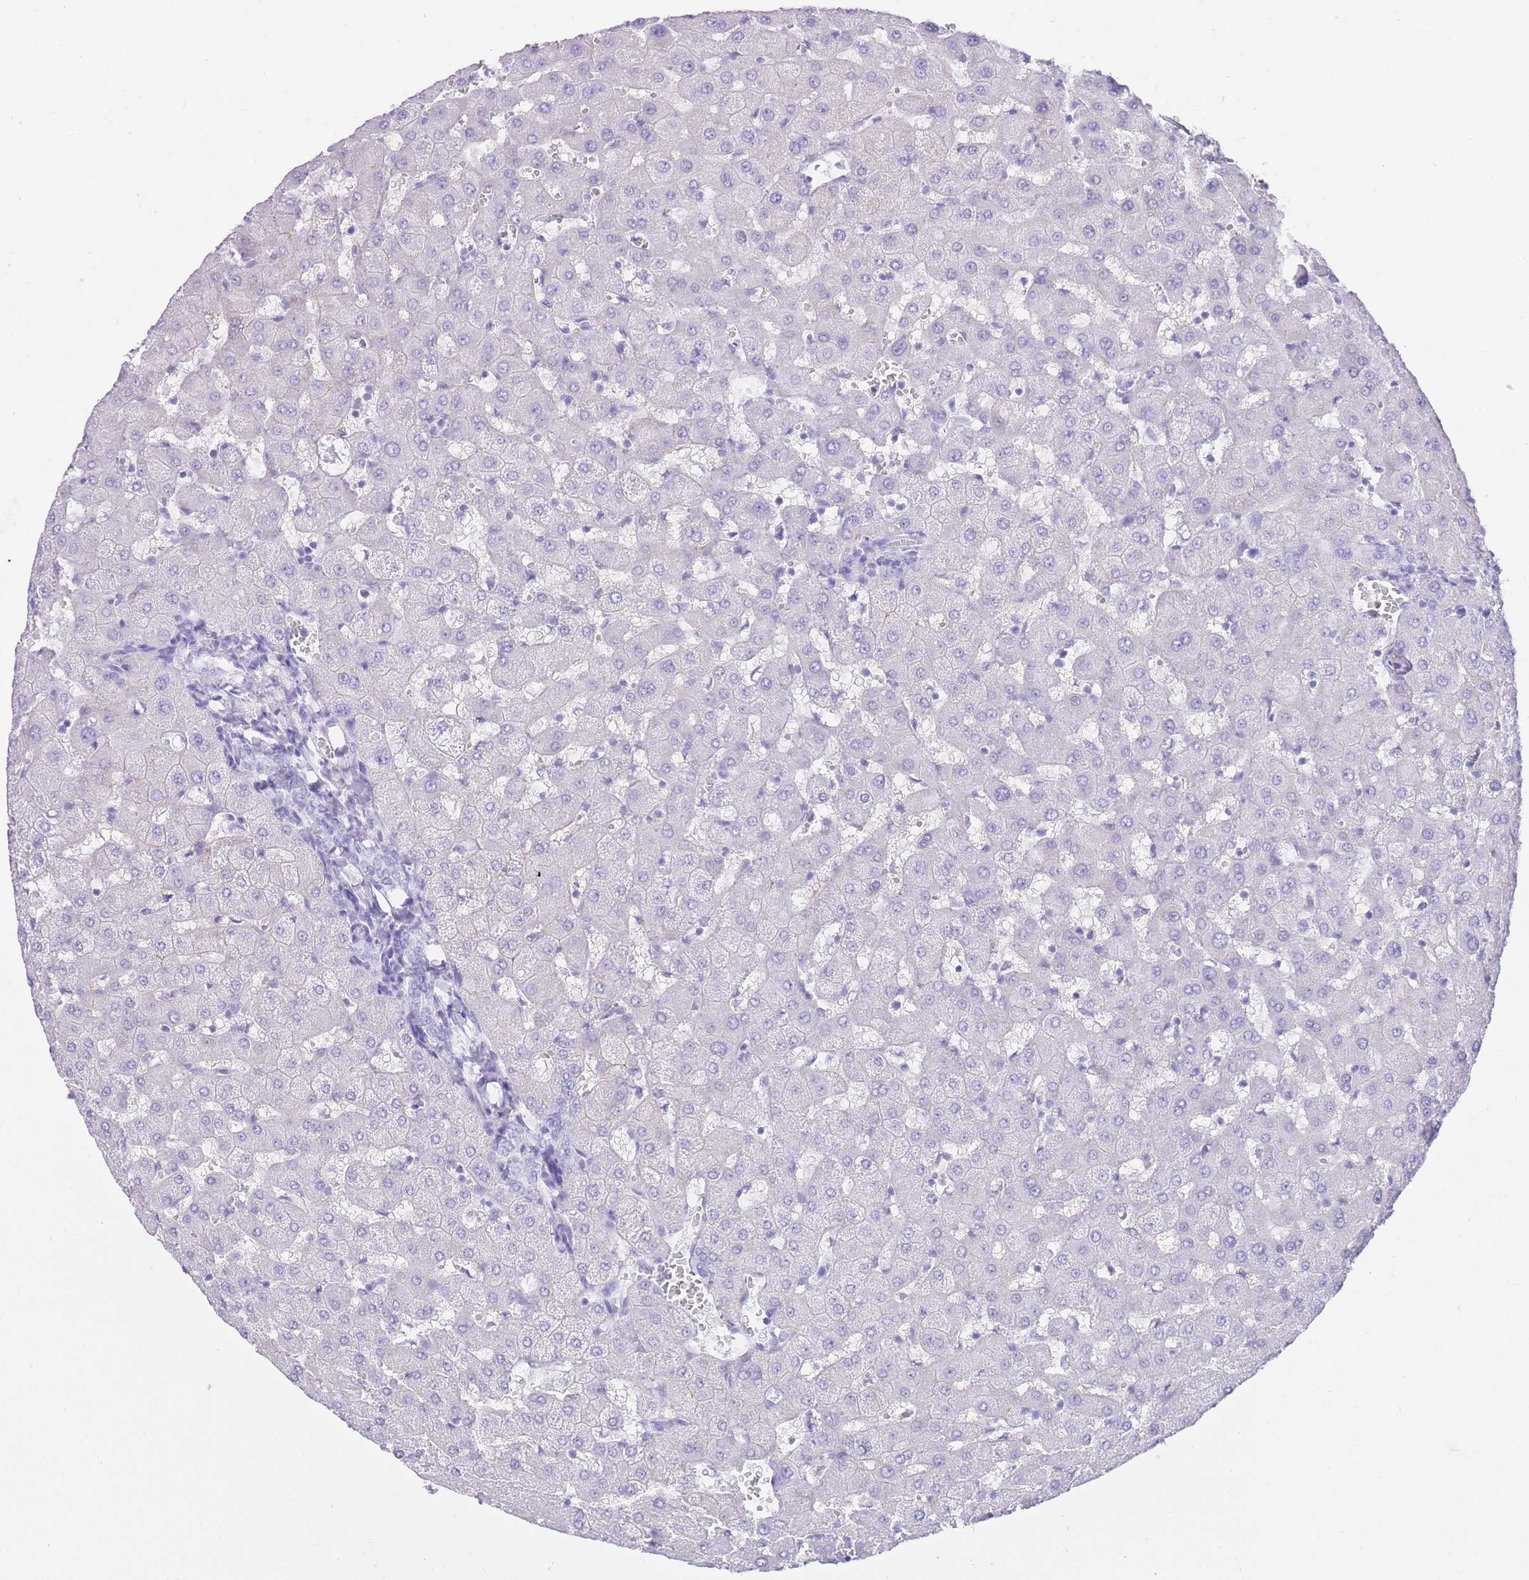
{"staining": {"intensity": "negative", "quantity": "none", "location": "none"}, "tissue": "liver", "cell_type": "Cholangiocytes", "image_type": "normal", "snomed": [{"axis": "morphology", "description": "Normal tissue, NOS"}, {"axis": "topography", "description": "Liver"}], "caption": "IHC of normal liver reveals no expression in cholangiocytes.", "gene": "ELOA2", "patient": {"sex": "female", "age": 63}}